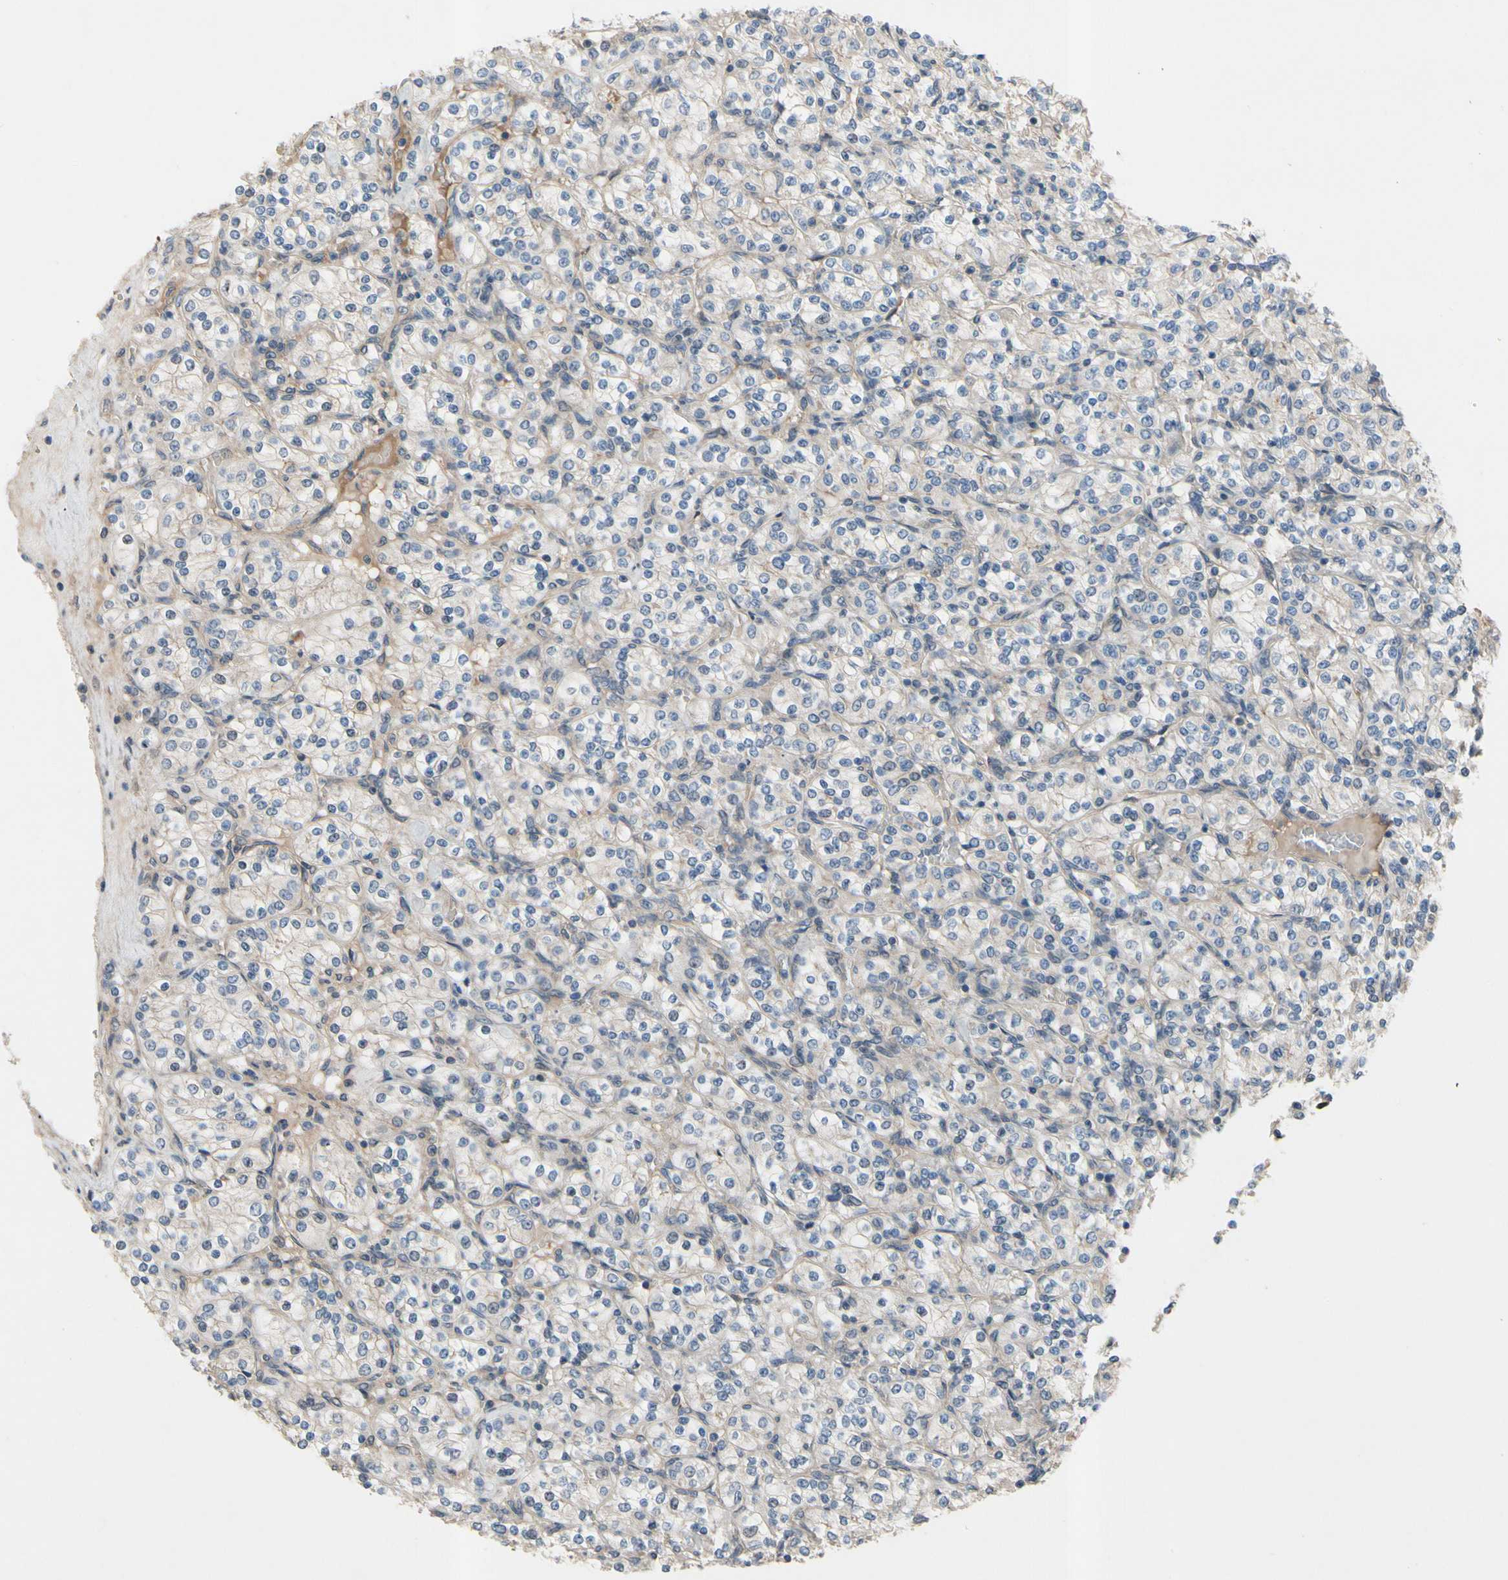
{"staining": {"intensity": "weak", "quantity": "<25%", "location": "cytoplasmic/membranous"}, "tissue": "renal cancer", "cell_type": "Tumor cells", "image_type": "cancer", "snomed": [{"axis": "morphology", "description": "Adenocarcinoma, NOS"}, {"axis": "topography", "description": "Kidney"}], "caption": "The immunohistochemistry histopathology image has no significant expression in tumor cells of renal cancer (adenocarcinoma) tissue.", "gene": "ICAM5", "patient": {"sex": "male", "age": 77}}